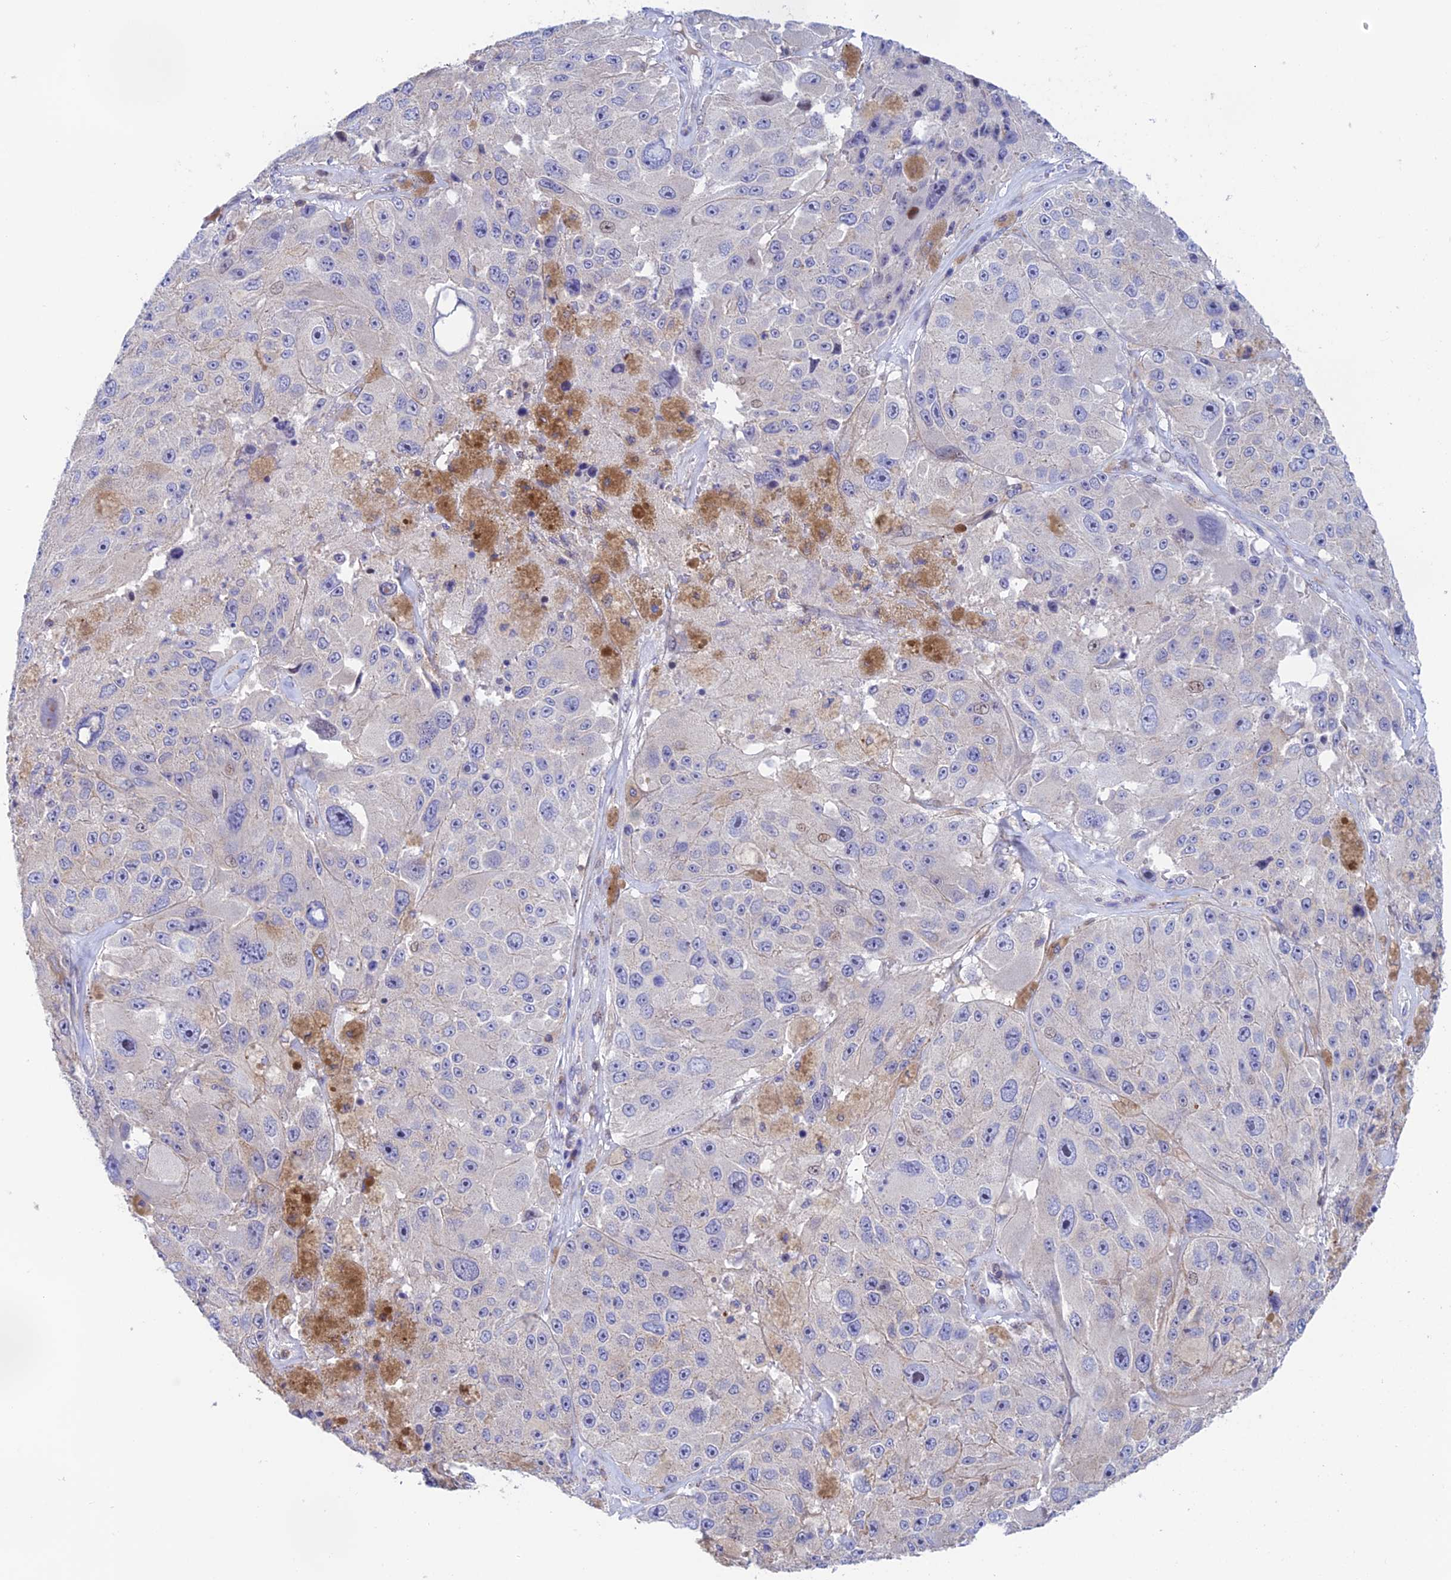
{"staining": {"intensity": "negative", "quantity": "none", "location": "none"}, "tissue": "melanoma", "cell_type": "Tumor cells", "image_type": "cancer", "snomed": [{"axis": "morphology", "description": "Malignant melanoma, Metastatic site"}, {"axis": "topography", "description": "Lymph node"}], "caption": "Malignant melanoma (metastatic site) was stained to show a protein in brown. There is no significant positivity in tumor cells.", "gene": "PRIM1", "patient": {"sex": "male", "age": 62}}